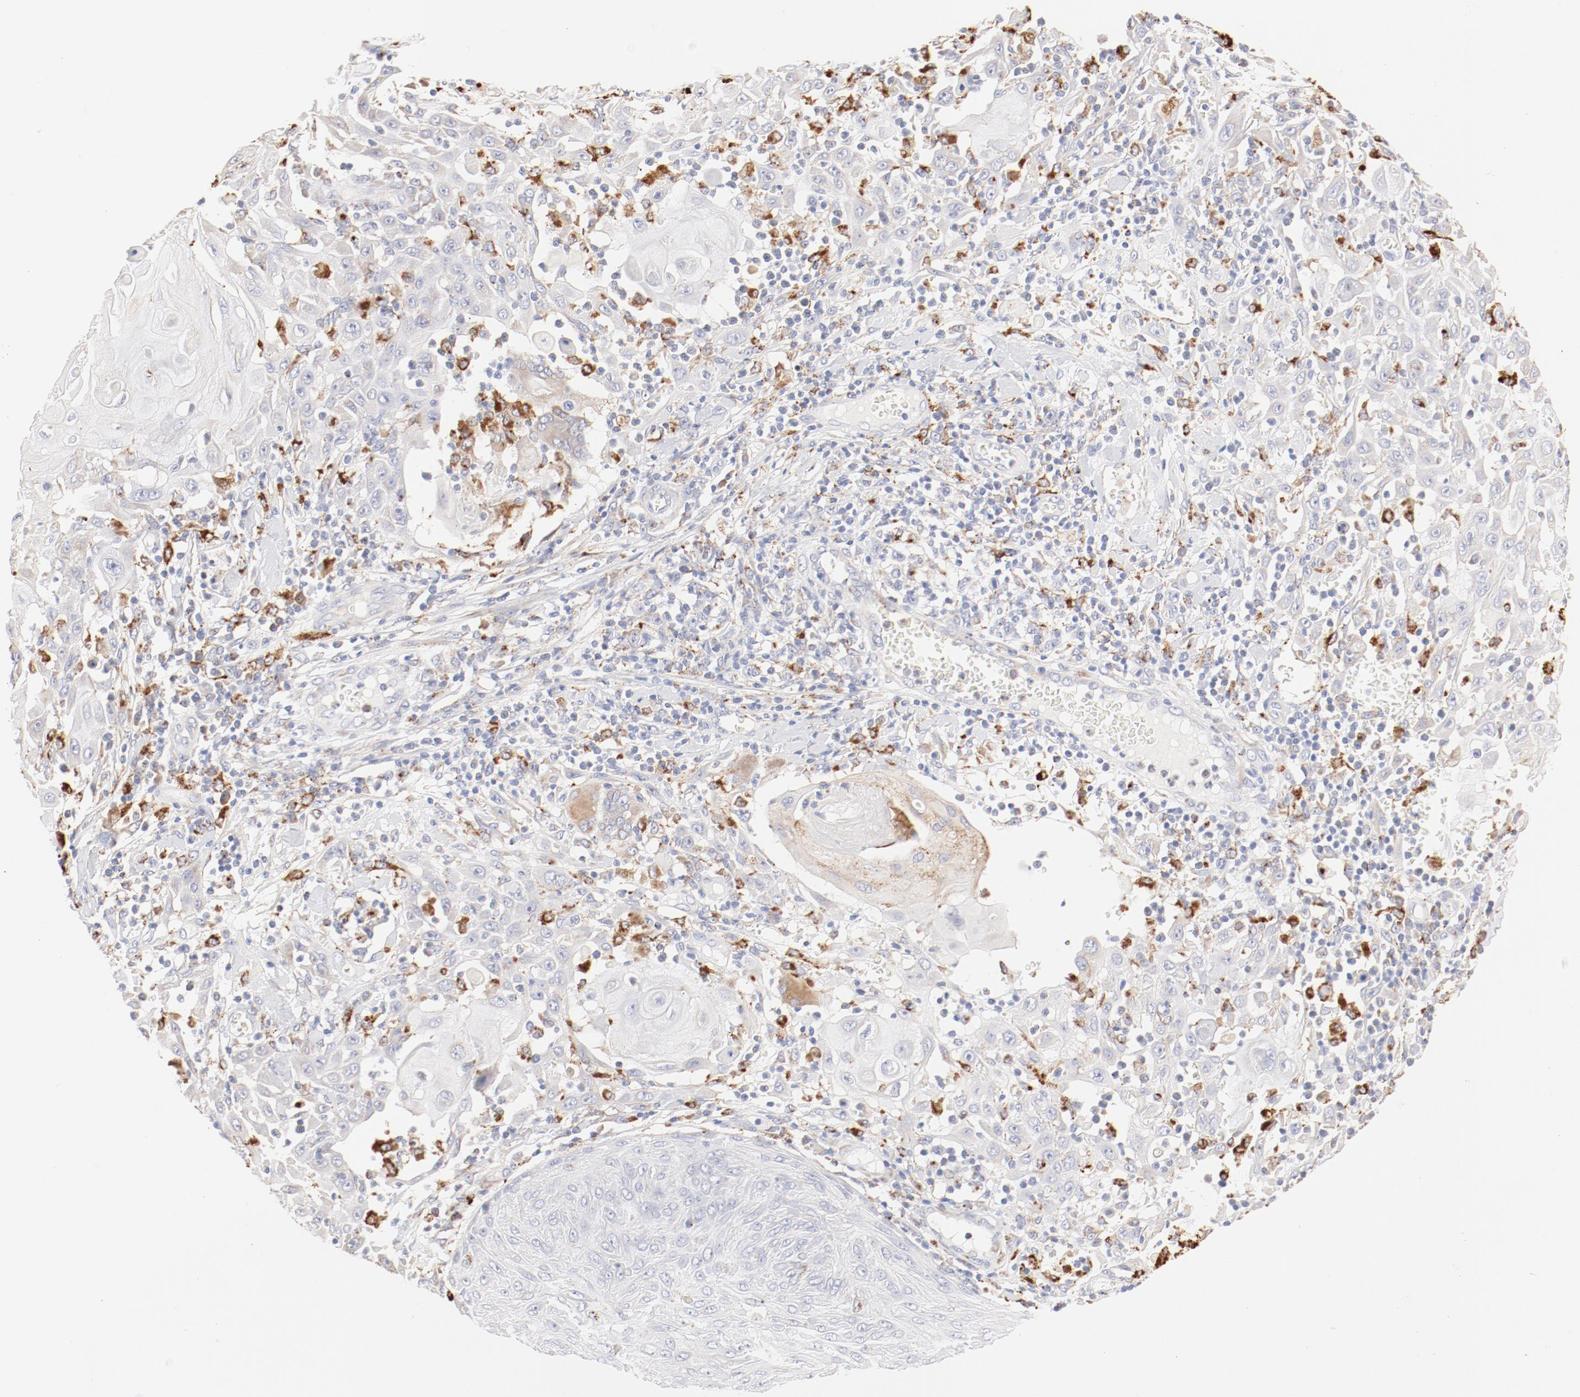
{"staining": {"intensity": "negative", "quantity": "none", "location": "none"}, "tissue": "skin cancer", "cell_type": "Tumor cells", "image_type": "cancer", "snomed": [{"axis": "morphology", "description": "Squamous cell carcinoma, NOS"}, {"axis": "topography", "description": "Skin"}], "caption": "This is an IHC histopathology image of skin squamous cell carcinoma. There is no staining in tumor cells.", "gene": "CTSH", "patient": {"sex": "male", "age": 24}}